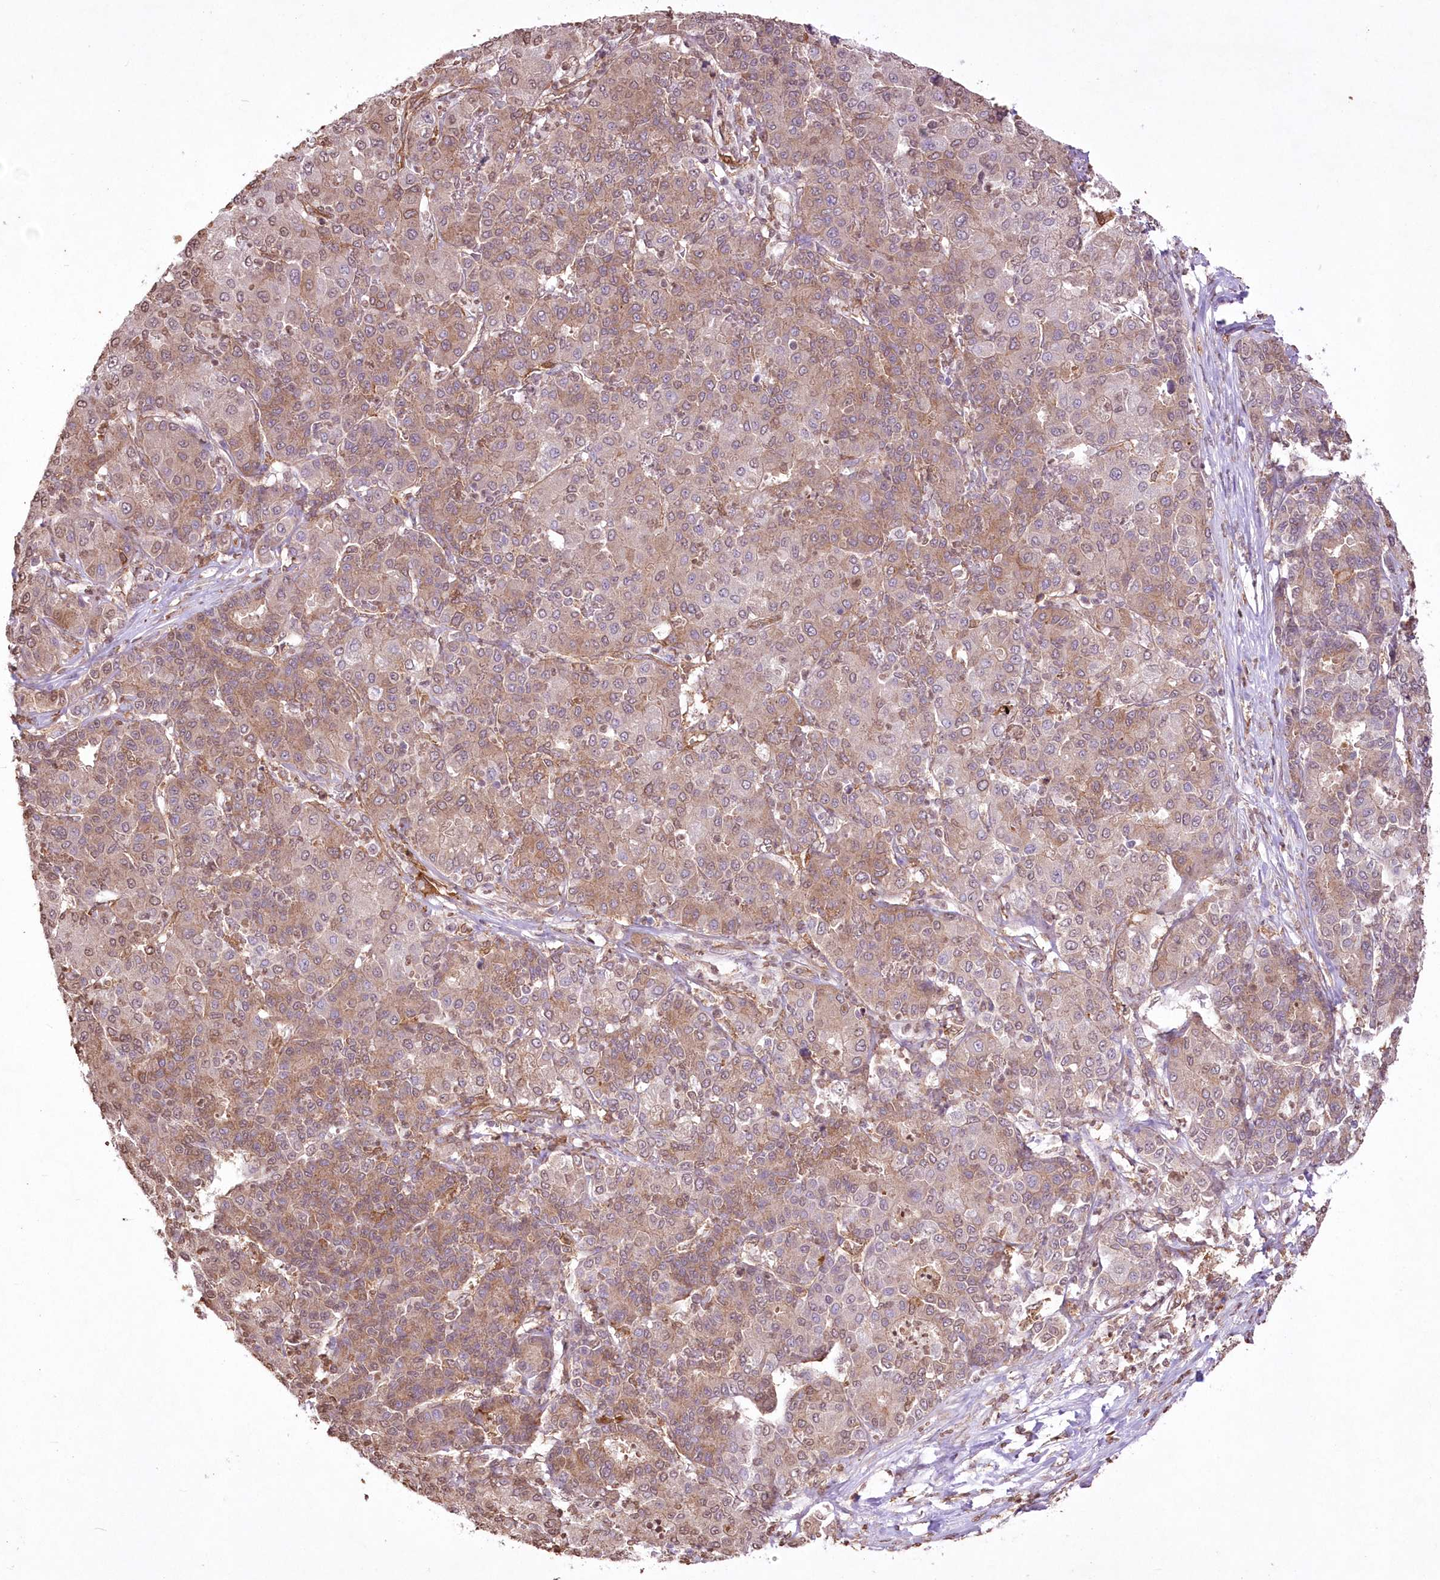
{"staining": {"intensity": "moderate", "quantity": ">75%", "location": "cytoplasmic/membranous,nuclear"}, "tissue": "liver cancer", "cell_type": "Tumor cells", "image_type": "cancer", "snomed": [{"axis": "morphology", "description": "Carcinoma, Hepatocellular, NOS"}, {"axis": "topography", "description": "Liver"}], "caption": "Moderate cytoplasmic/membranous and nuclear positivity for a protein is identified in about >75% of tumor cells of hepatocellular carcinoma (liver) using immunohistochemistry.", "gene": "FCHO2", "patient": {"sex": "male", "age": 65}}